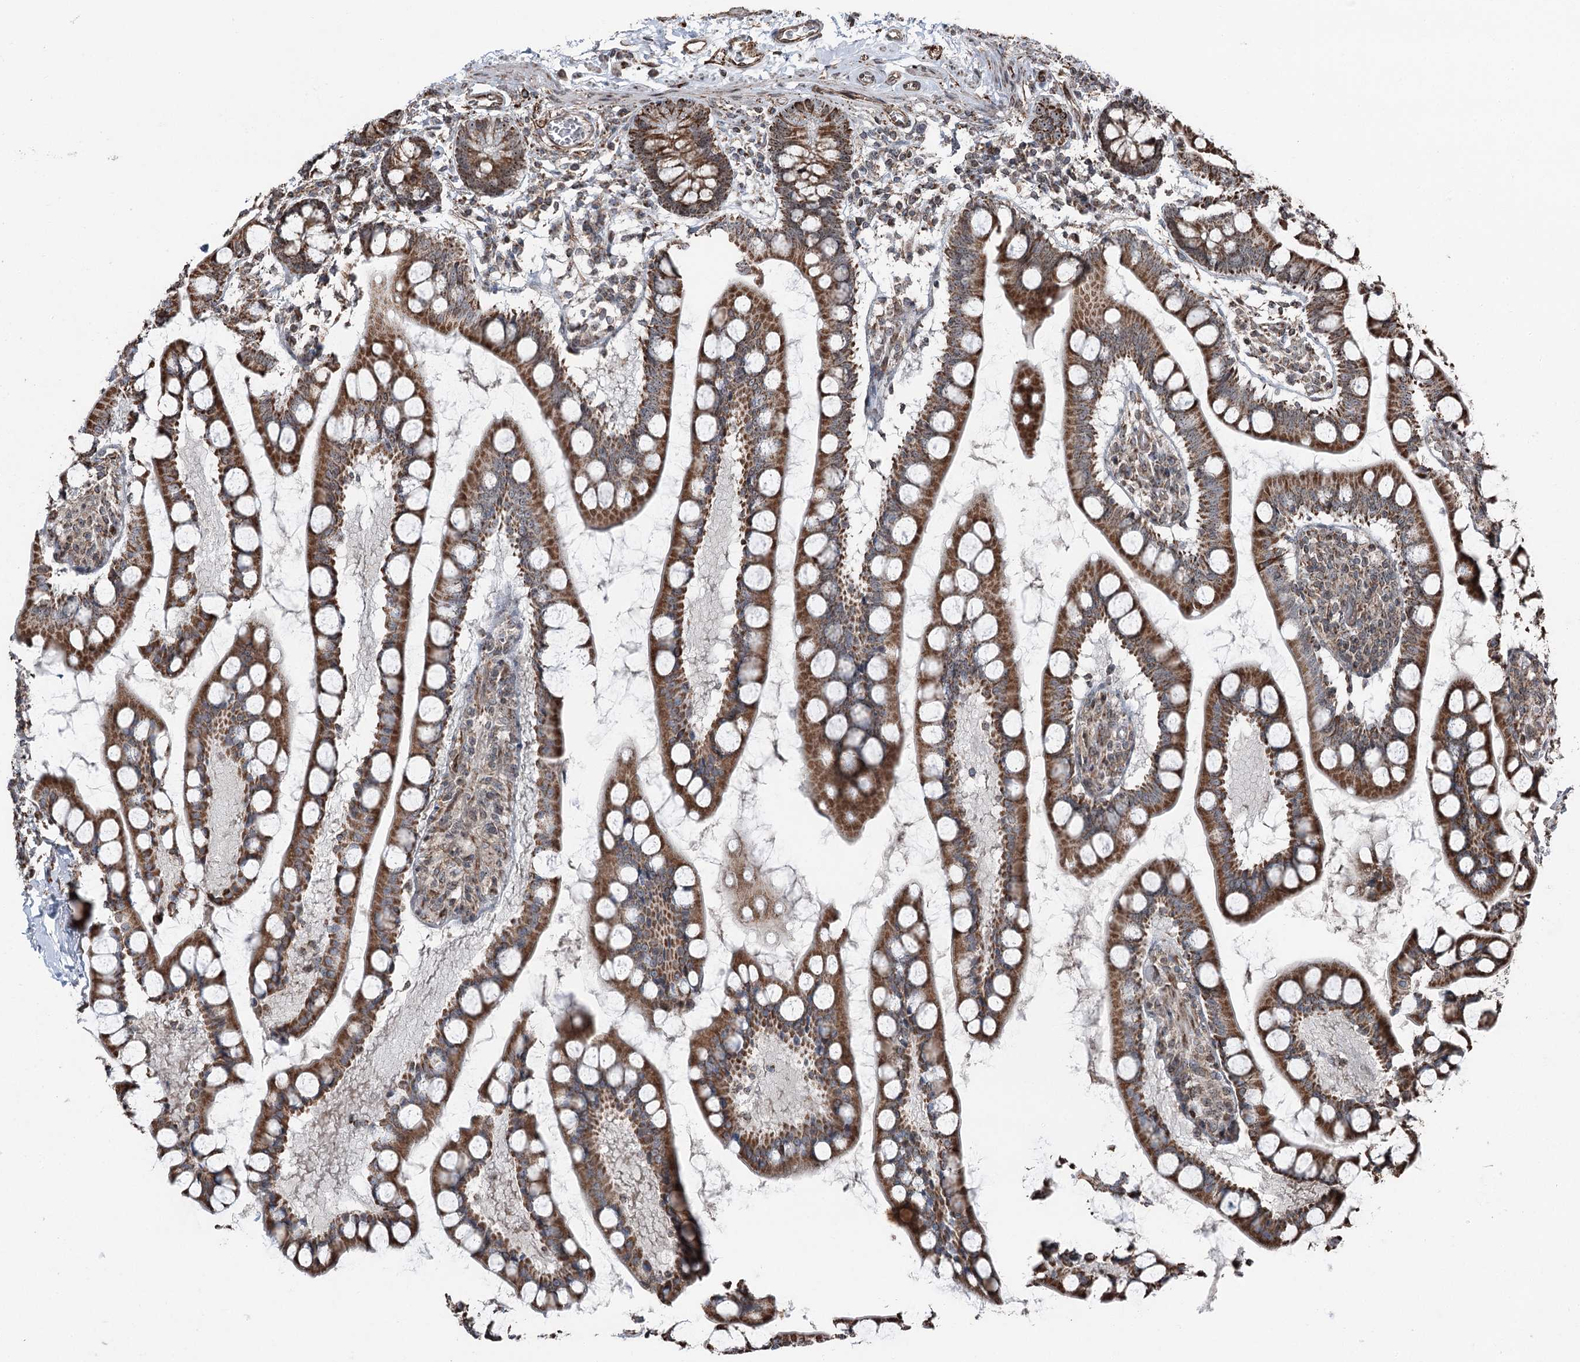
{"staining": {"intensity": "strong", "quantity": ">75%", "location": "cytoplasmic/membranous"}, "tissue": "small intestine", "cell_type": "Glandular cells", "image_type": "normal", "snomed": [{"axis": "morphology", "description": "Normal tissue, NOS"}, {"axis": "topography", "description": "Small intestine"}], "caption": "Immunohistochemical staining of benign human small intestine exhibits >75% levels of strong cytoplasmic/membranous protein staining in approximately >75% of glandular cells.", "gene": "STEEP1", "patient": {"sex": "male", "age": 52}}